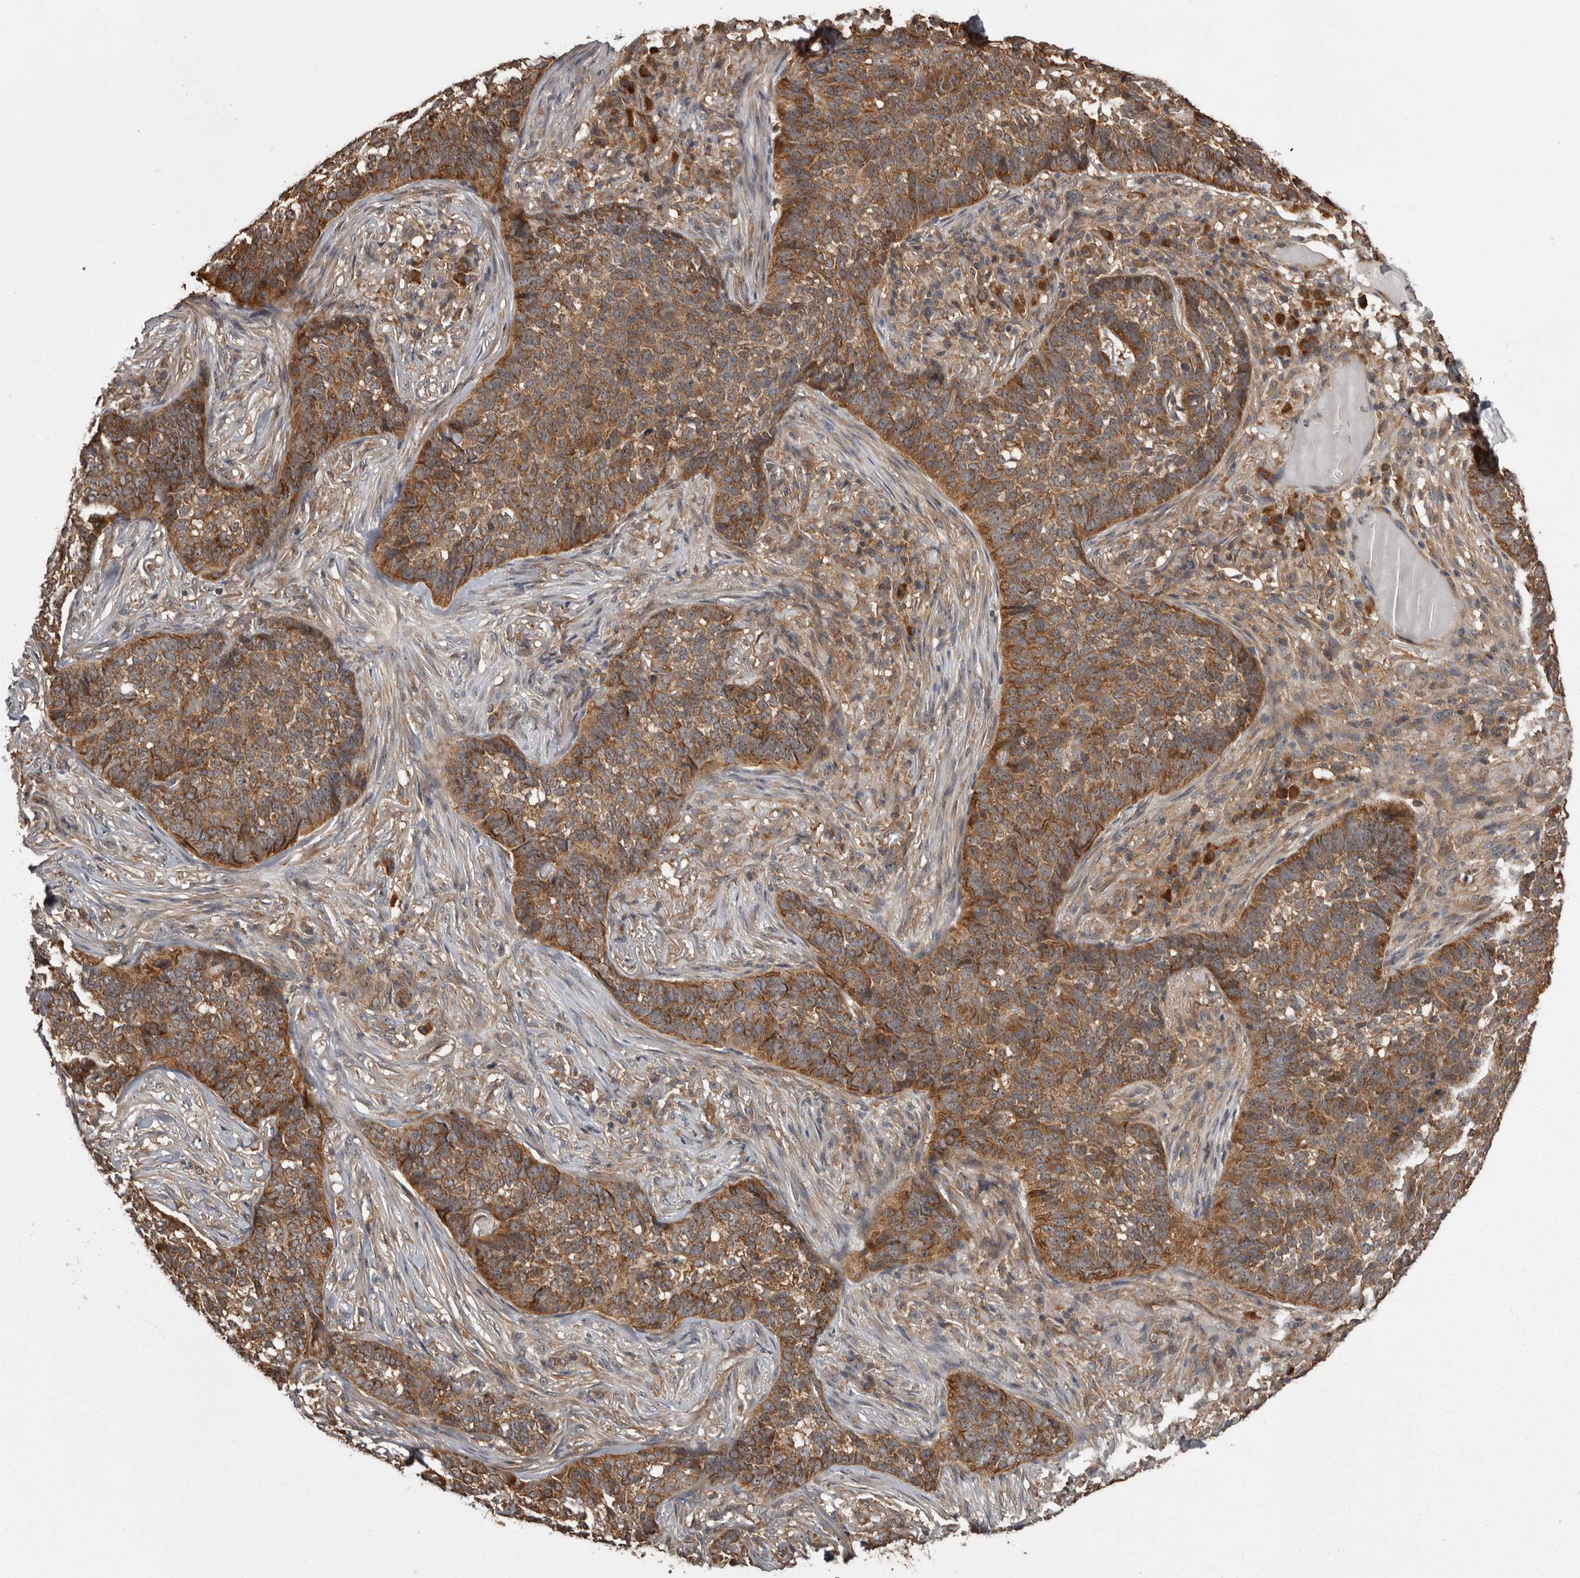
{"staining": {"intensity": "moderate", "quantity": ">75%", "location": "cytoplasmic/membranous"}, "tissue": "skin cancer", "cell_type": "Tumor cells", "image_type": "cancer", "snomed": [{"axis": "morphology", "description": "Basal cell carcinoma"}, {"axis": "topography", "description": "Skin"}], "caption": "Immunohistochemical staining of human basal cell carcinoma (skin) reveals medium levels of moderate cytoplasmic/membranous positivity in approximately >75% of tumor cells.", "gene": "DARS1", "patient": {"sex": "male", "age": 85}}